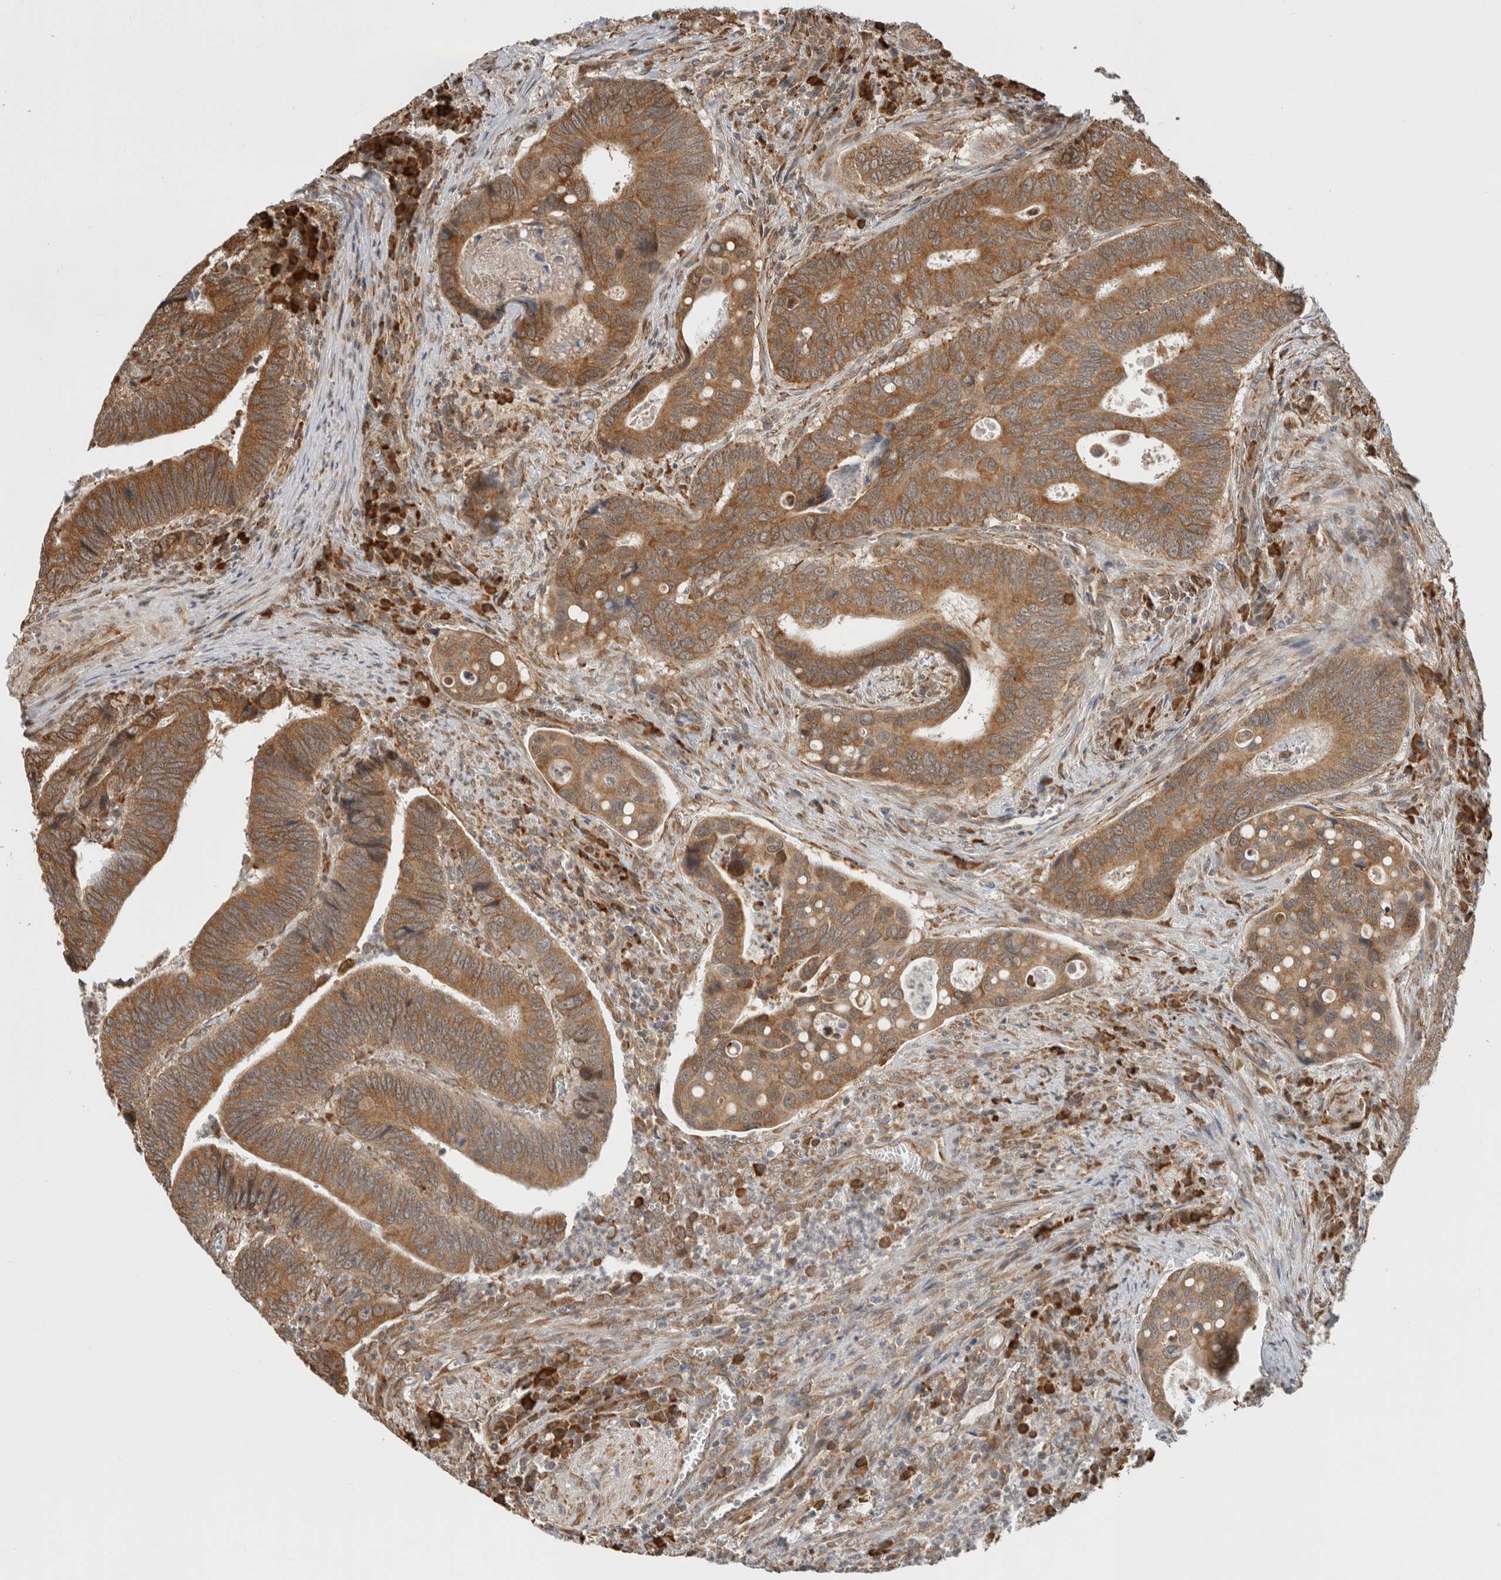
{"staining": {"intensity": "moderate", "quantity": ">75%", "location": "cytoplasmic/membranous"}, "tissue": "colorectal cancer", "cell_type": "Tumor cells", "image_type": "cancer", "snomed": [{"axis": "morphology", "description": "Inflammation, NOS"}, {"axis": "morphology", "description": "Adenocarcinoma, NOS"}, {"axis": "topography", "description": "Colon"}], "caption": "The photomicrograph exhibits staining of adenocarcinoma (colorectal), revealing moderate cytoplasmic/membranous protein expression (brown color) within tumor cells.", "gene": "MS4A7", "patient": {"sex": "male", "age": 72}}